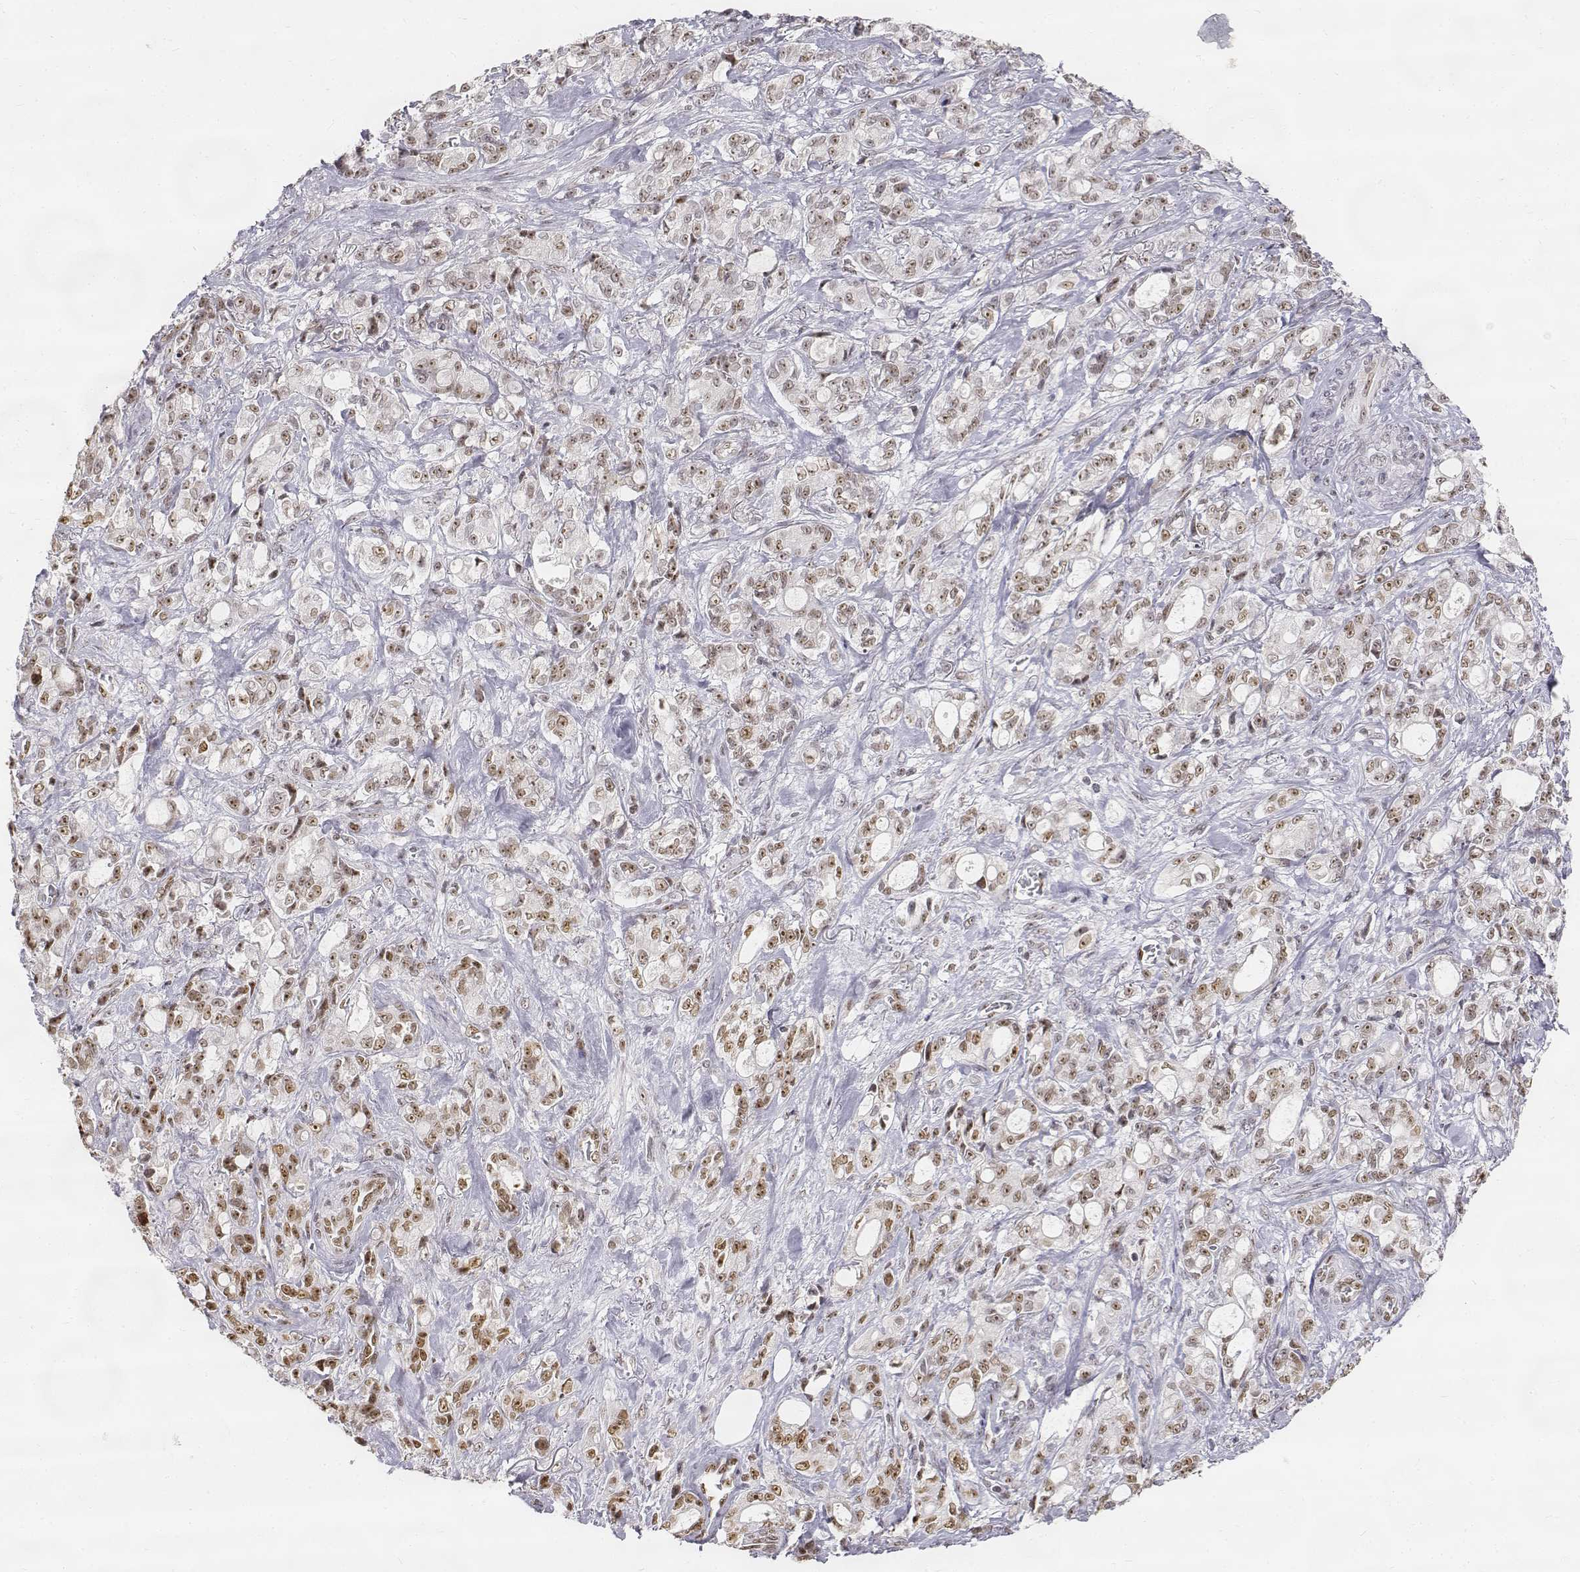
{"staining": {"intensity": "moderate", "quantity": "<25%", "location": "nuclear"}, "tissue": "stomach cancer", "cell_type": "Tumor cells", "image_type": "cancer", "snomed": [{"axis": "morphology", "description": "Adenocarcinoma, NOS"}, {"axis": "topography", "description": "Stomach"}], "caption": "Immunohistochemistry (IHC) (DAB (3,3'-diaminobenzidine)) staining of human adenocarcinoma (stomach) reveals moderate nuclear protein expression in approximately <25% of tumor cells.", "gene": "PHF6", "patient": {"sex": "male", "age": 63}}